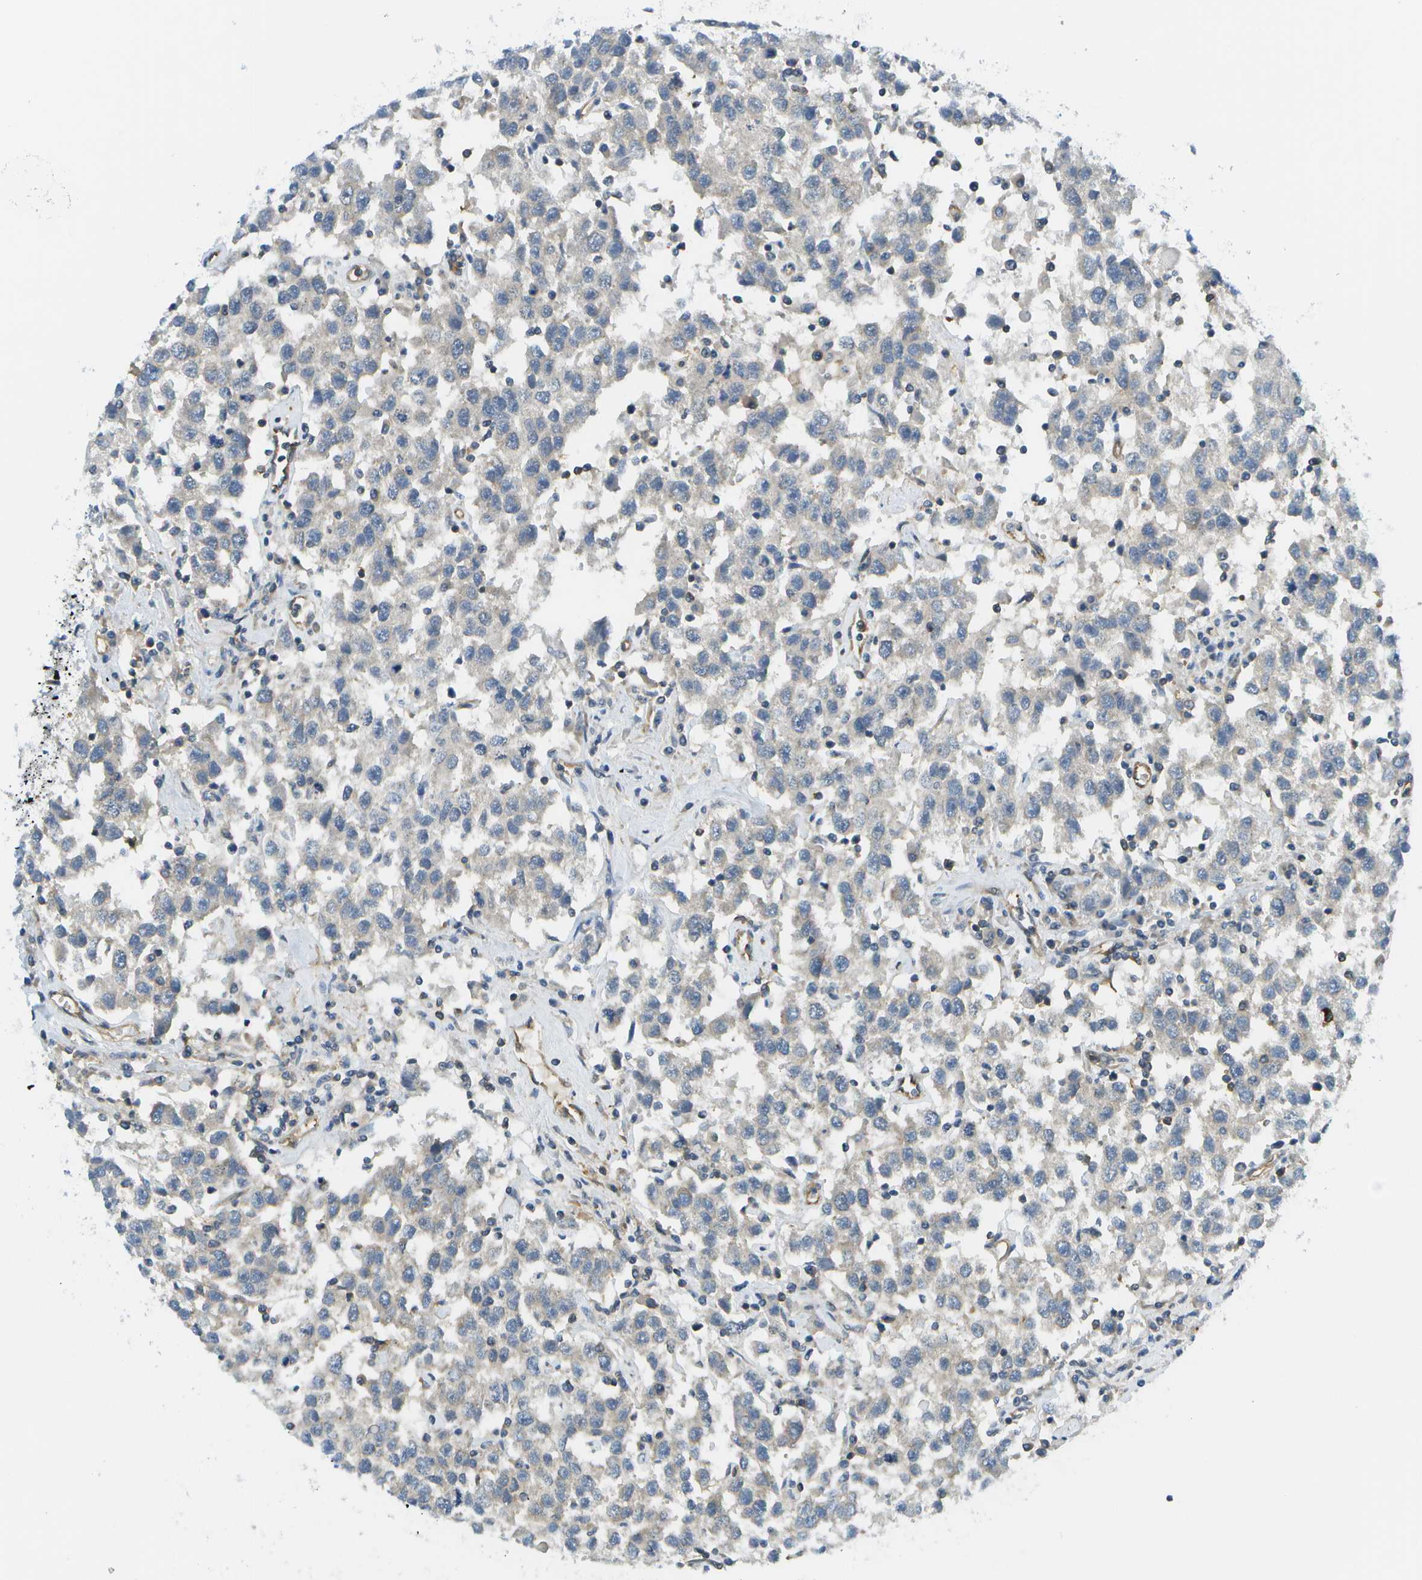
{"staining": {"intensity": "negative", "quantity": "none", "location": "none"}, "tissue": "testis cancer", "cell_type": "Tumor cells", "image_type": "cancer", "snomed": [{"axis": "morphology", "description": "Seminoma, NOS"}, {"axis": "topography", "description": "Testis"}], "caption": "Micrograph shows no protein positivity in tumor cells of testis cancer tissue.", "gene": "KIAA0040", "patient": {"sex": "male", "age": 41}}